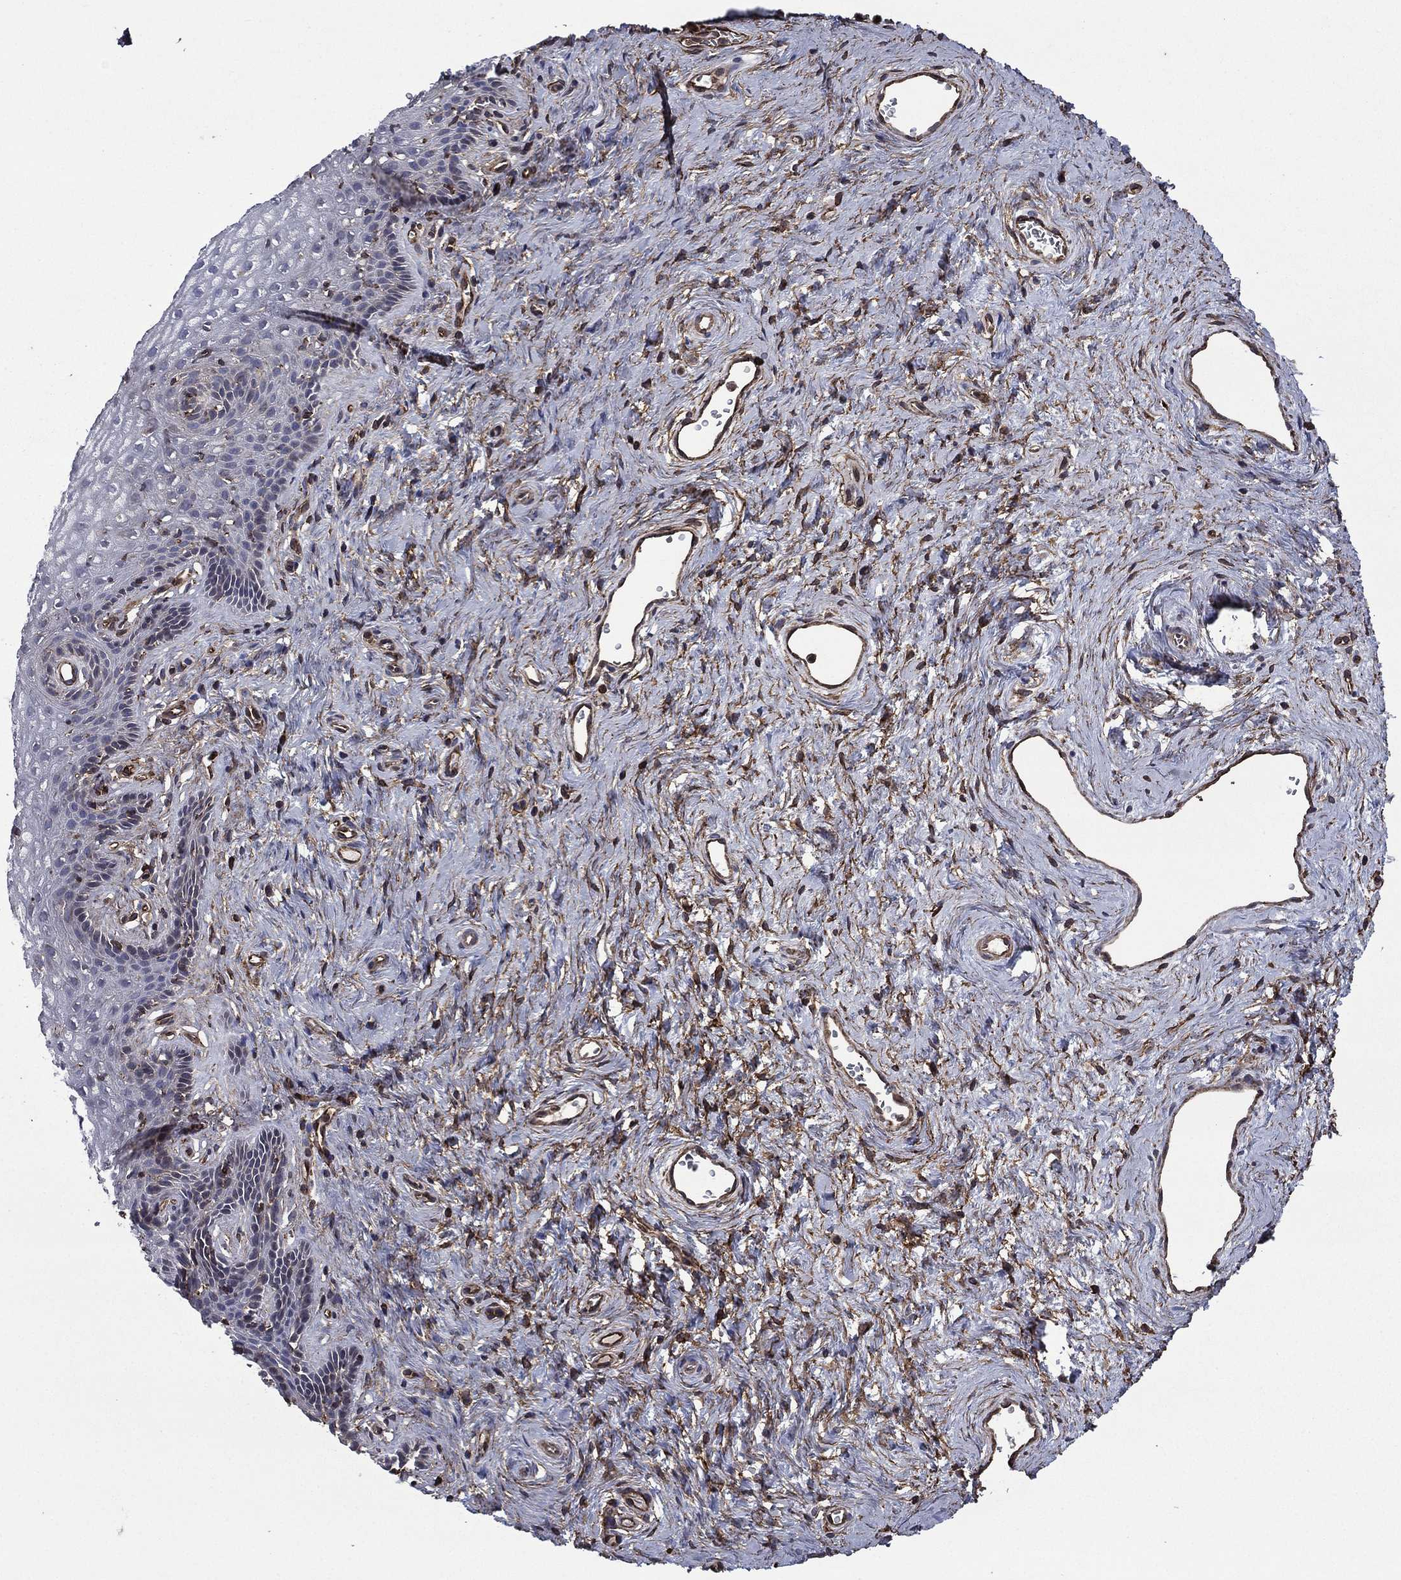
{"staining": {"intensity": "moderate", "quantity": "<25%", "location": "cytoplasmic/membranous"}, "tissue": "vagina", "cell_type": "Squamous epithelial cells", "image_type": "normal", "snomed": [{"axis": "morphology", "description": "Normal tissue, NOS"}, {"axis": "topography", "description": "Vagina"}], "caption": "Immunohistochemical staining of benign human vagina exhibits <25% levels of moderate cytoplasmic/membranous protein expression in approximately <25% of squamous epithelial cells. (DAB (3,3'-diaminobenzidine) IHC with brightfield microscopy, high magnification).", "gene": "PLPP3", "patient": {"sex": "female", "age": 45}}